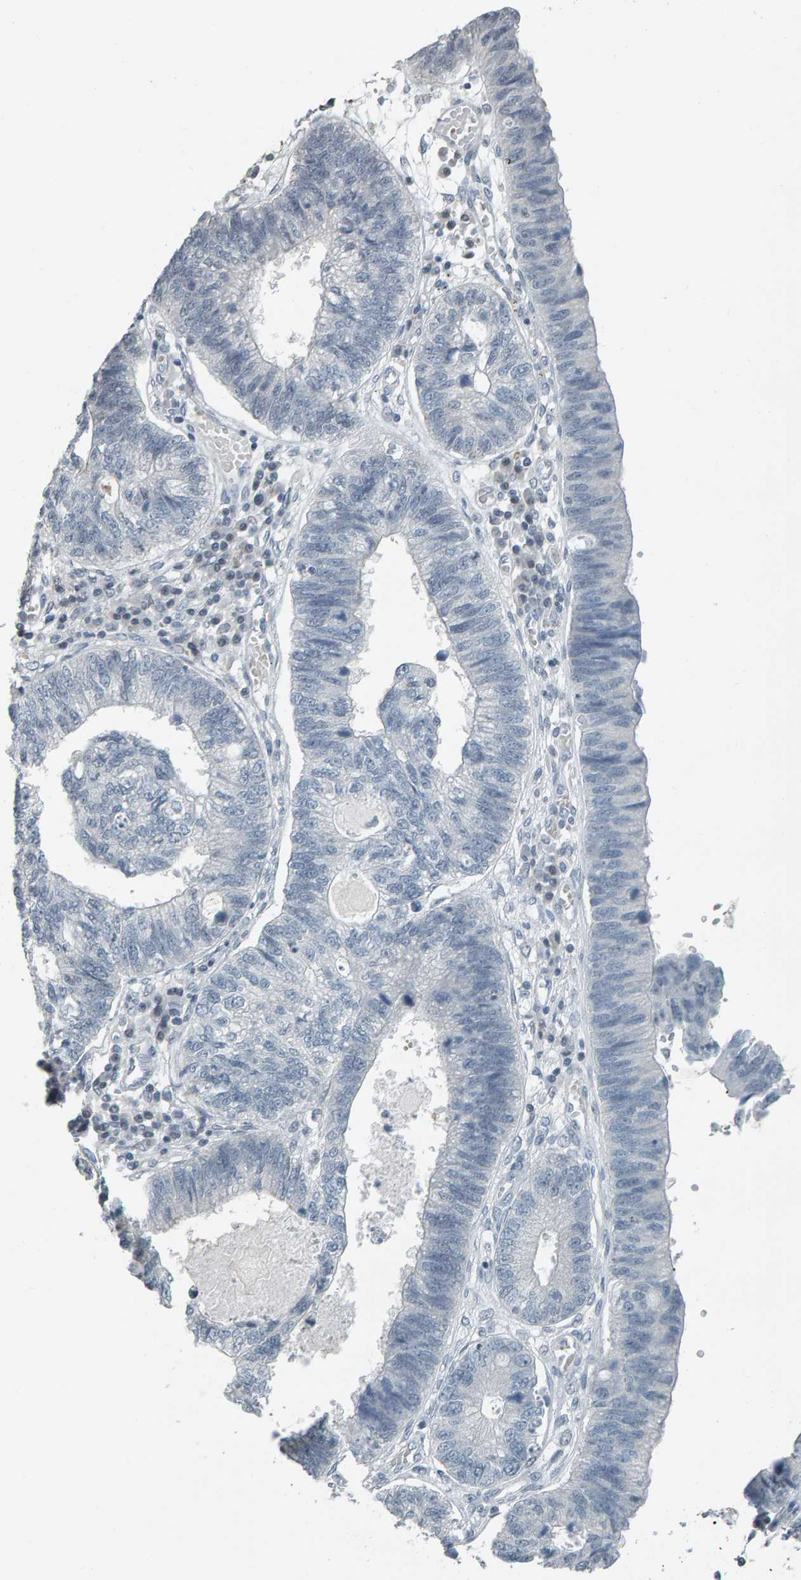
{"staining": {"intensity": "negative", "quantity": "none", "location": "none"}, "tissue": "stomach cancer", "cell_type": "Tumor cells", "image_type": "cancer", "snomed": [{"axis": "morphology", "description": "Adenocarcinoma, NOS"}, {"axis": "topography", "description": "Stomach"}], "caption": "Tumor cells are negative for brown protein staining in adenocarcinoma (stomach). (DAB (3,3'-diaminobenzidine) immunohistochemistry visualized using brightfield microscopy, high magnification).", "gene": "PYY", "patient": {"sex": "male", "age": 59}}